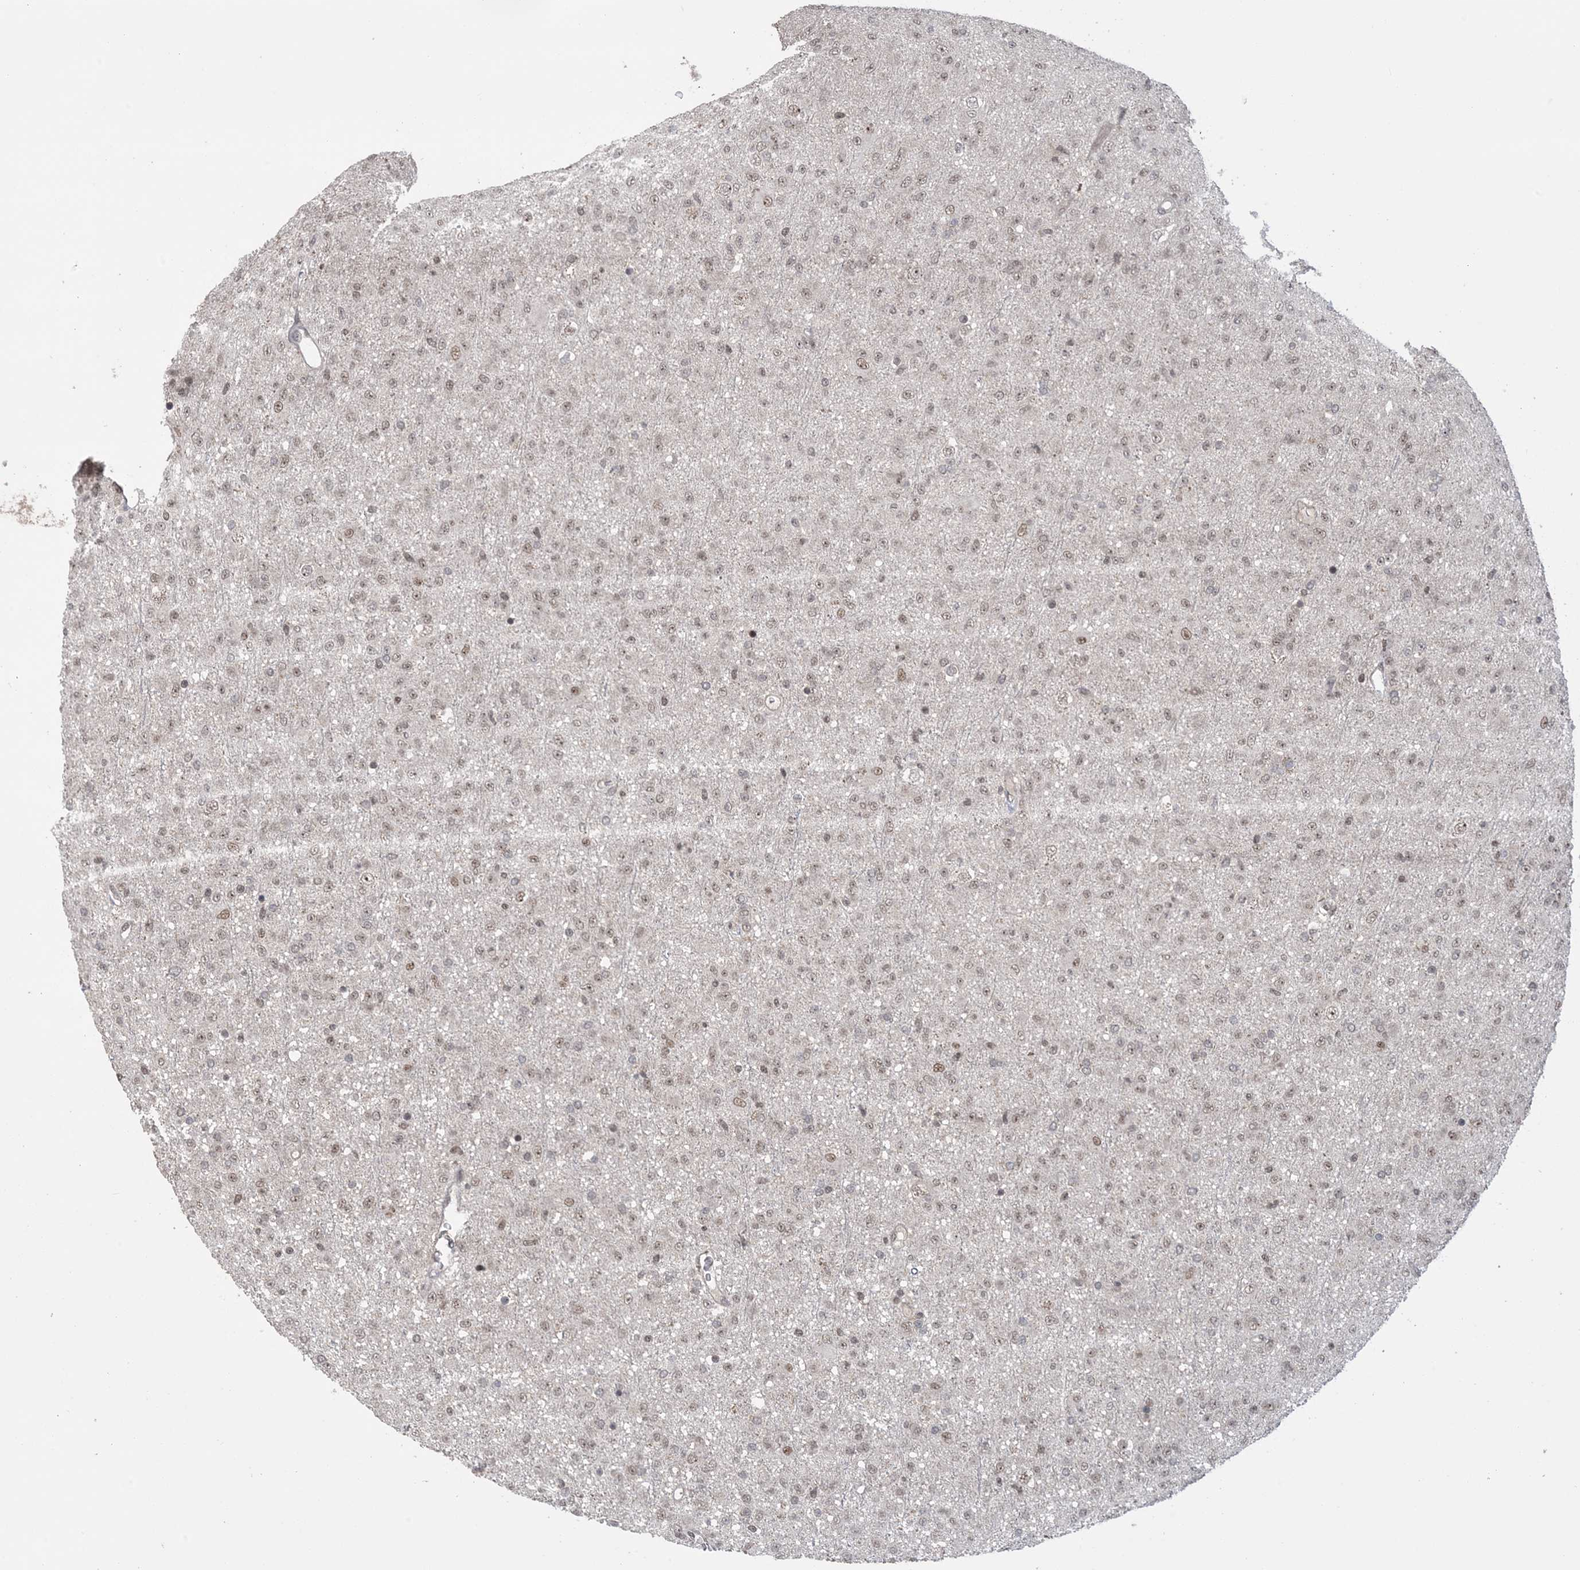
{"staining": {"intensity": "weak", "quantity": ">75%", "location": "nuclear"}, "tissue": "glioma", "cell_type": "Tumor cells", "image_type": "cancer", "snomed": [{"axis": "morphology", "description": "Glioma, malignant, Low grade"}, {"axis": "topography", "description": "Brain"}], "caption": "Immunohistochemical staining of human low-grade glioma (malignant) reveals low levels of weak nuclear positivity in about >75% of tumor cells.", "gene": "ZNF710", "patient": {"sex": "male", "age": 65}}